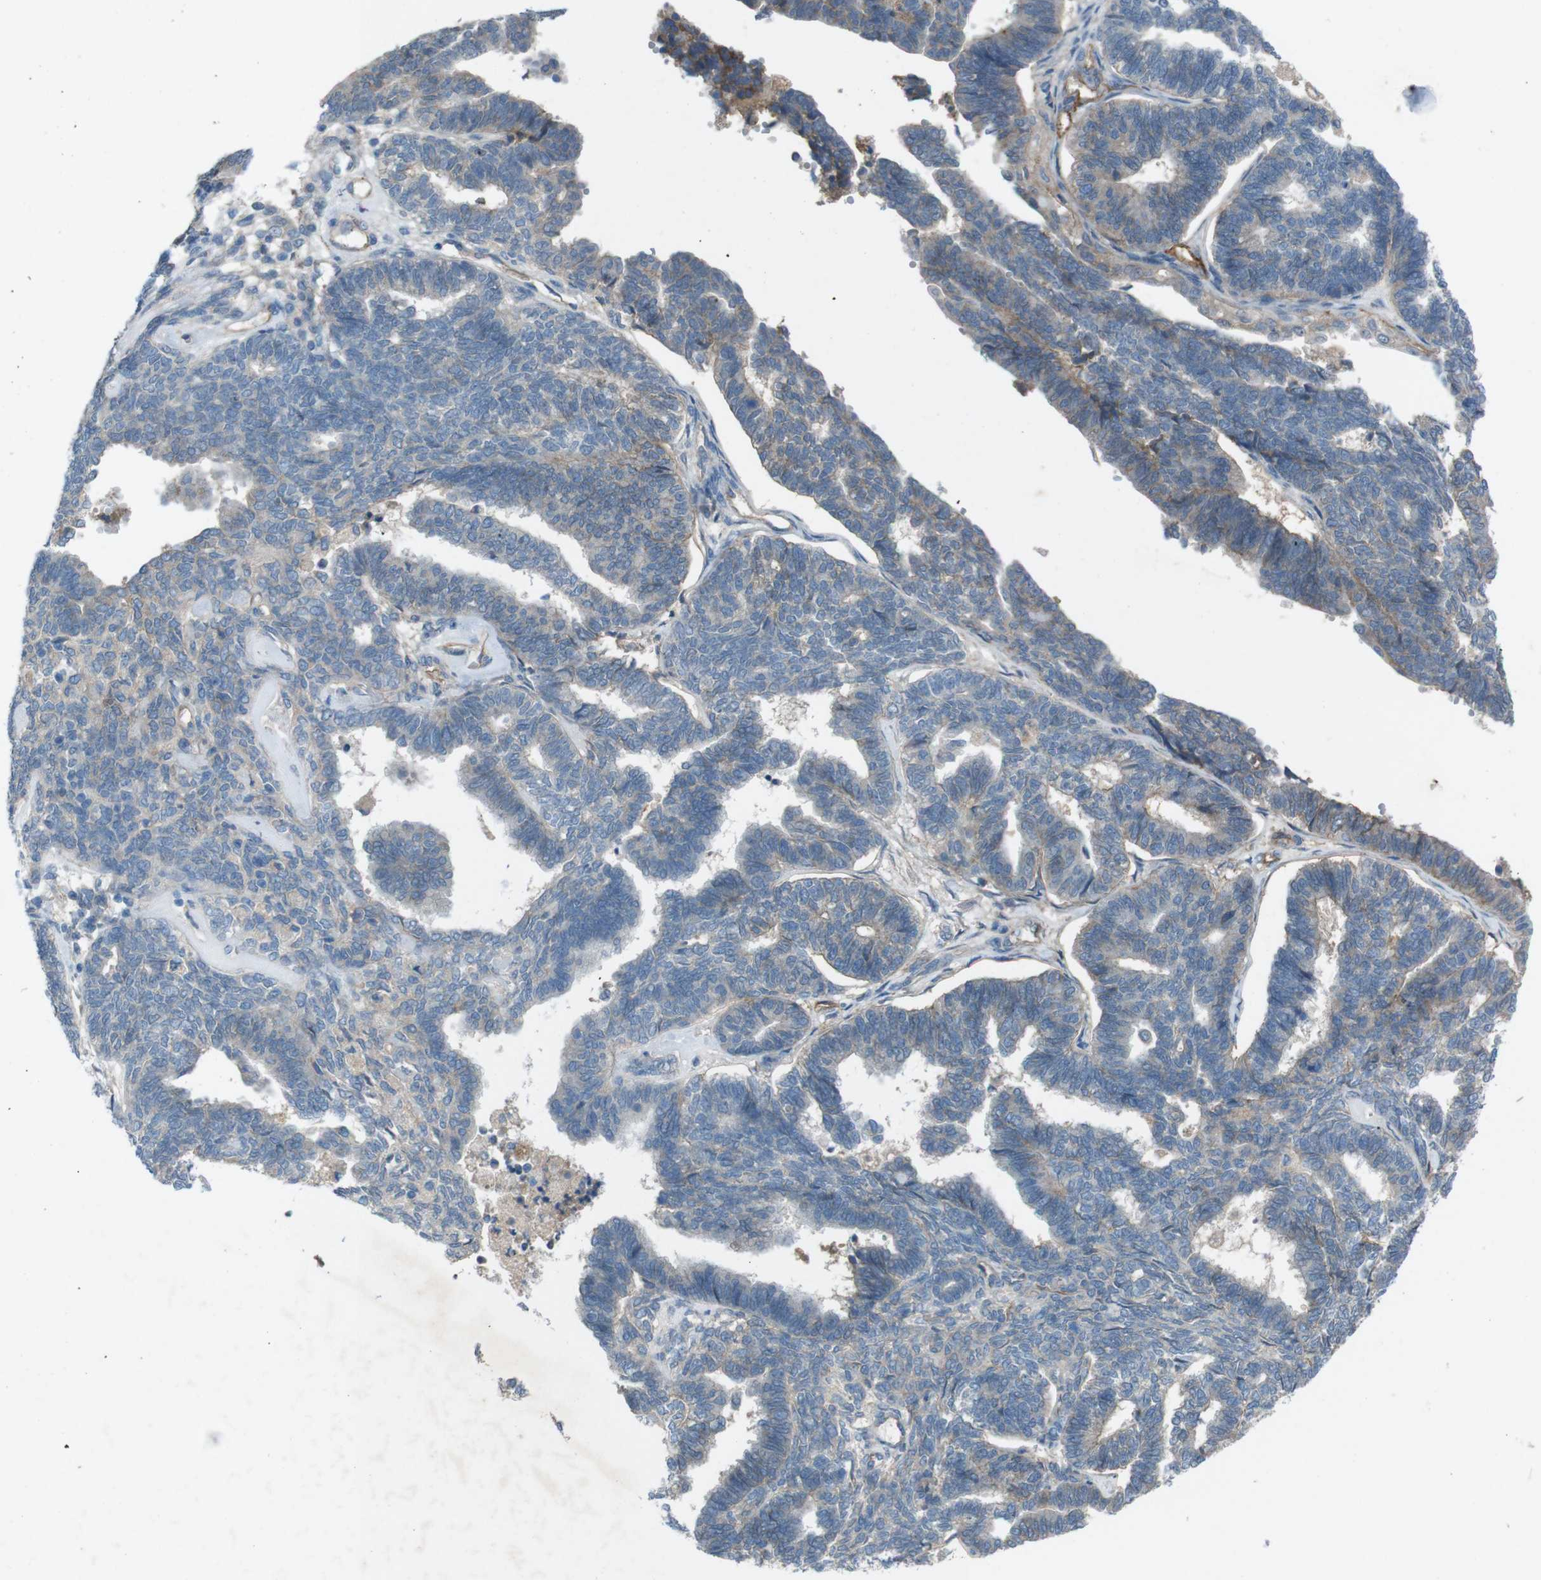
{"staining": {"intensity": "weak", "quantity": "<25%", "location": "cytoplasmic/membranous"}, "tissue": "endometrial cancer", "cell_type": "Tumor cells", "image_type": "cancer", "snomed": [{"axis": "morphology", "description": "Adenocarcinoma, NOS"}, {"axis": "topography", "description": "Endometrium"}], "caption": "There is no significant expression in tumor cells of endometrial cancer.", "gene": "PVR", "patient": {"sex": "female", "age": 70}}